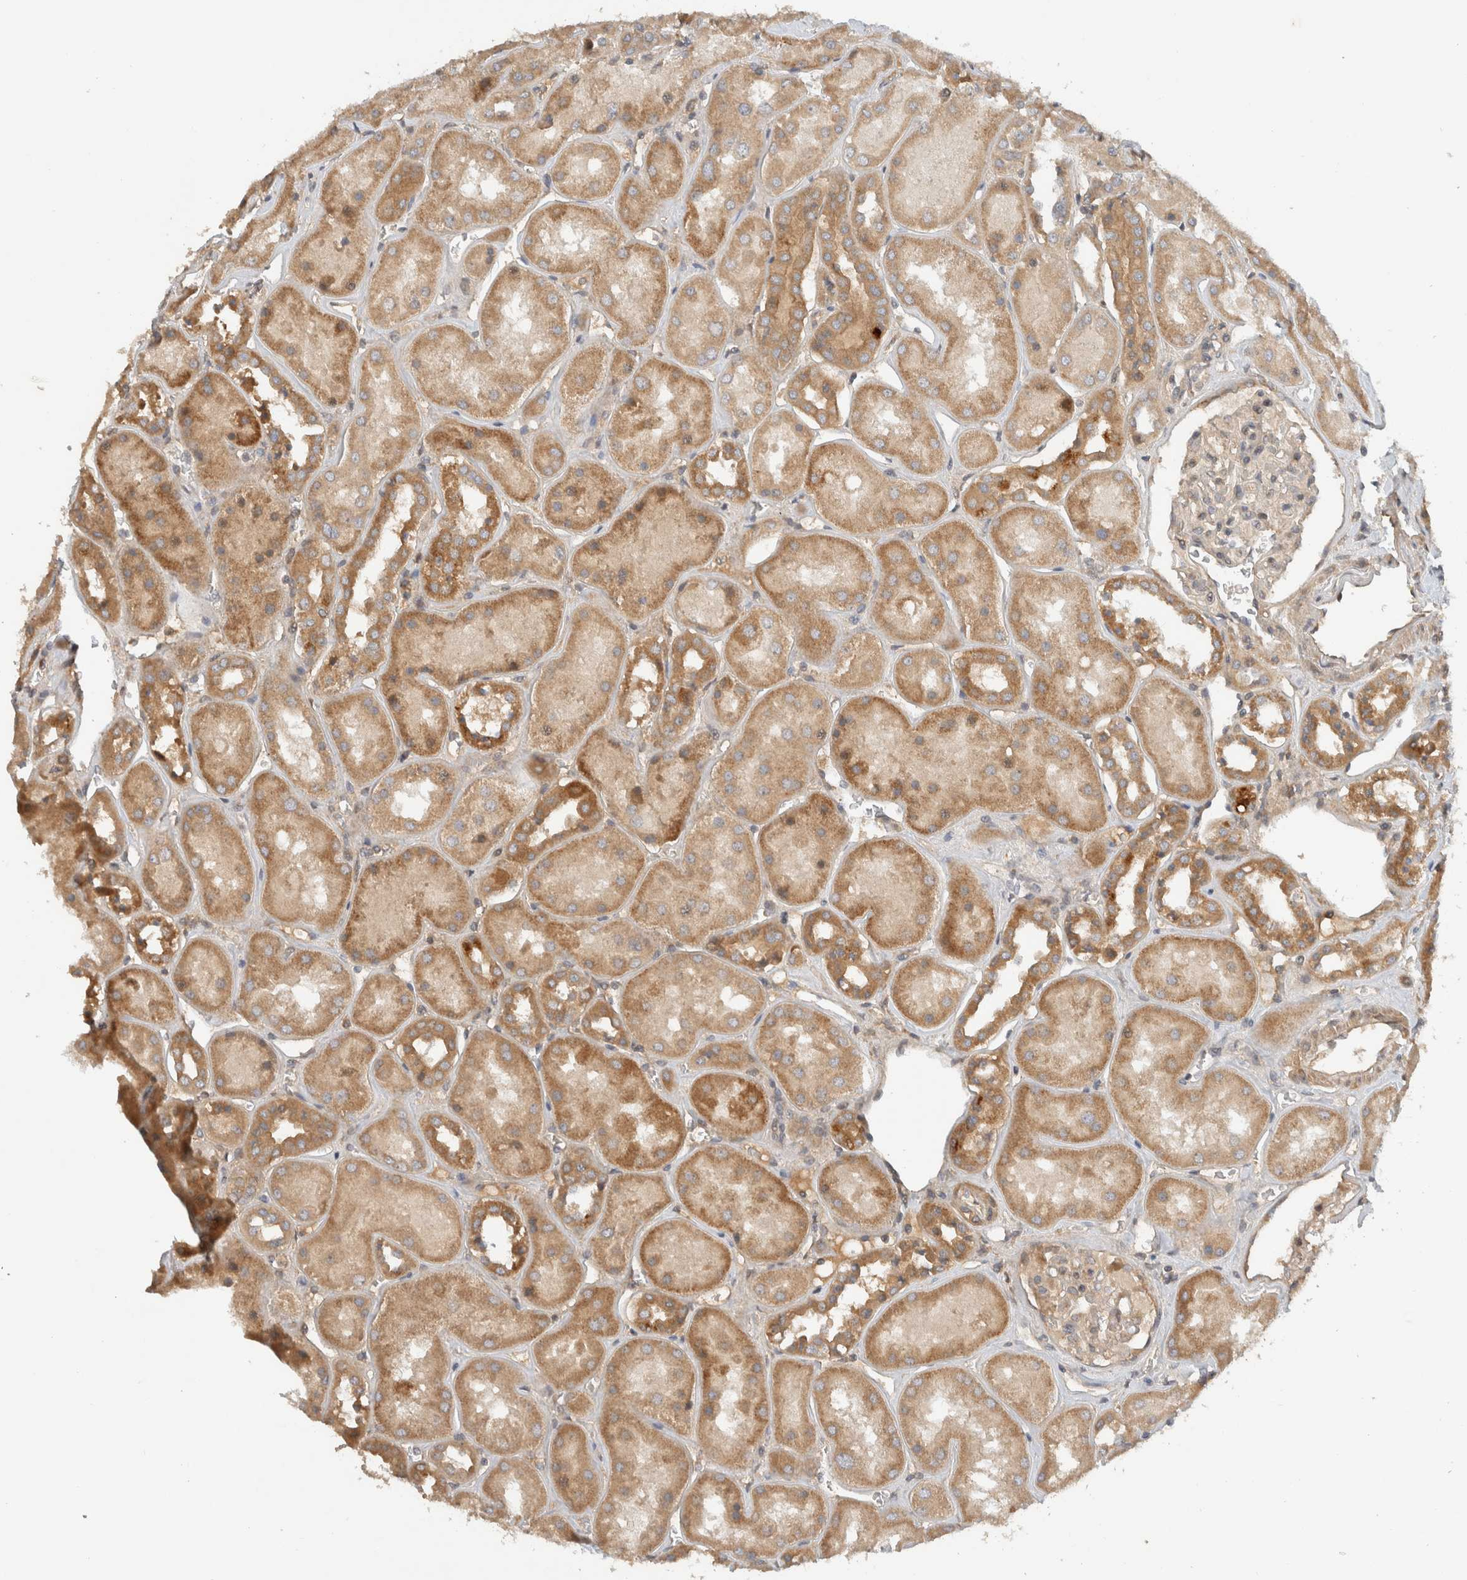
{"staining": {"intensity": "moderate", "quantity": "25%-75%", "location": "cytoplasmic/membranous"}, "tissue": "kidney", "cell_type": "Cells in glomeruli", "image_type": "normal", "snomed": [{"axis": "morphology", "description": "Normal tissue, NOS"}, {"axis": "topography", "description": "Kidney"}], "caption": "This histopathology image exhibits normal kidney stained with immunohistochemistry to label a protein in brown. The cytoplasmic/membranous of cells in glomeruli show moderate positivity for the protein. Nuclei are counter-stained blue.", "gene": "ARMC9", "patient": {"sex": "male", "age": 70}}